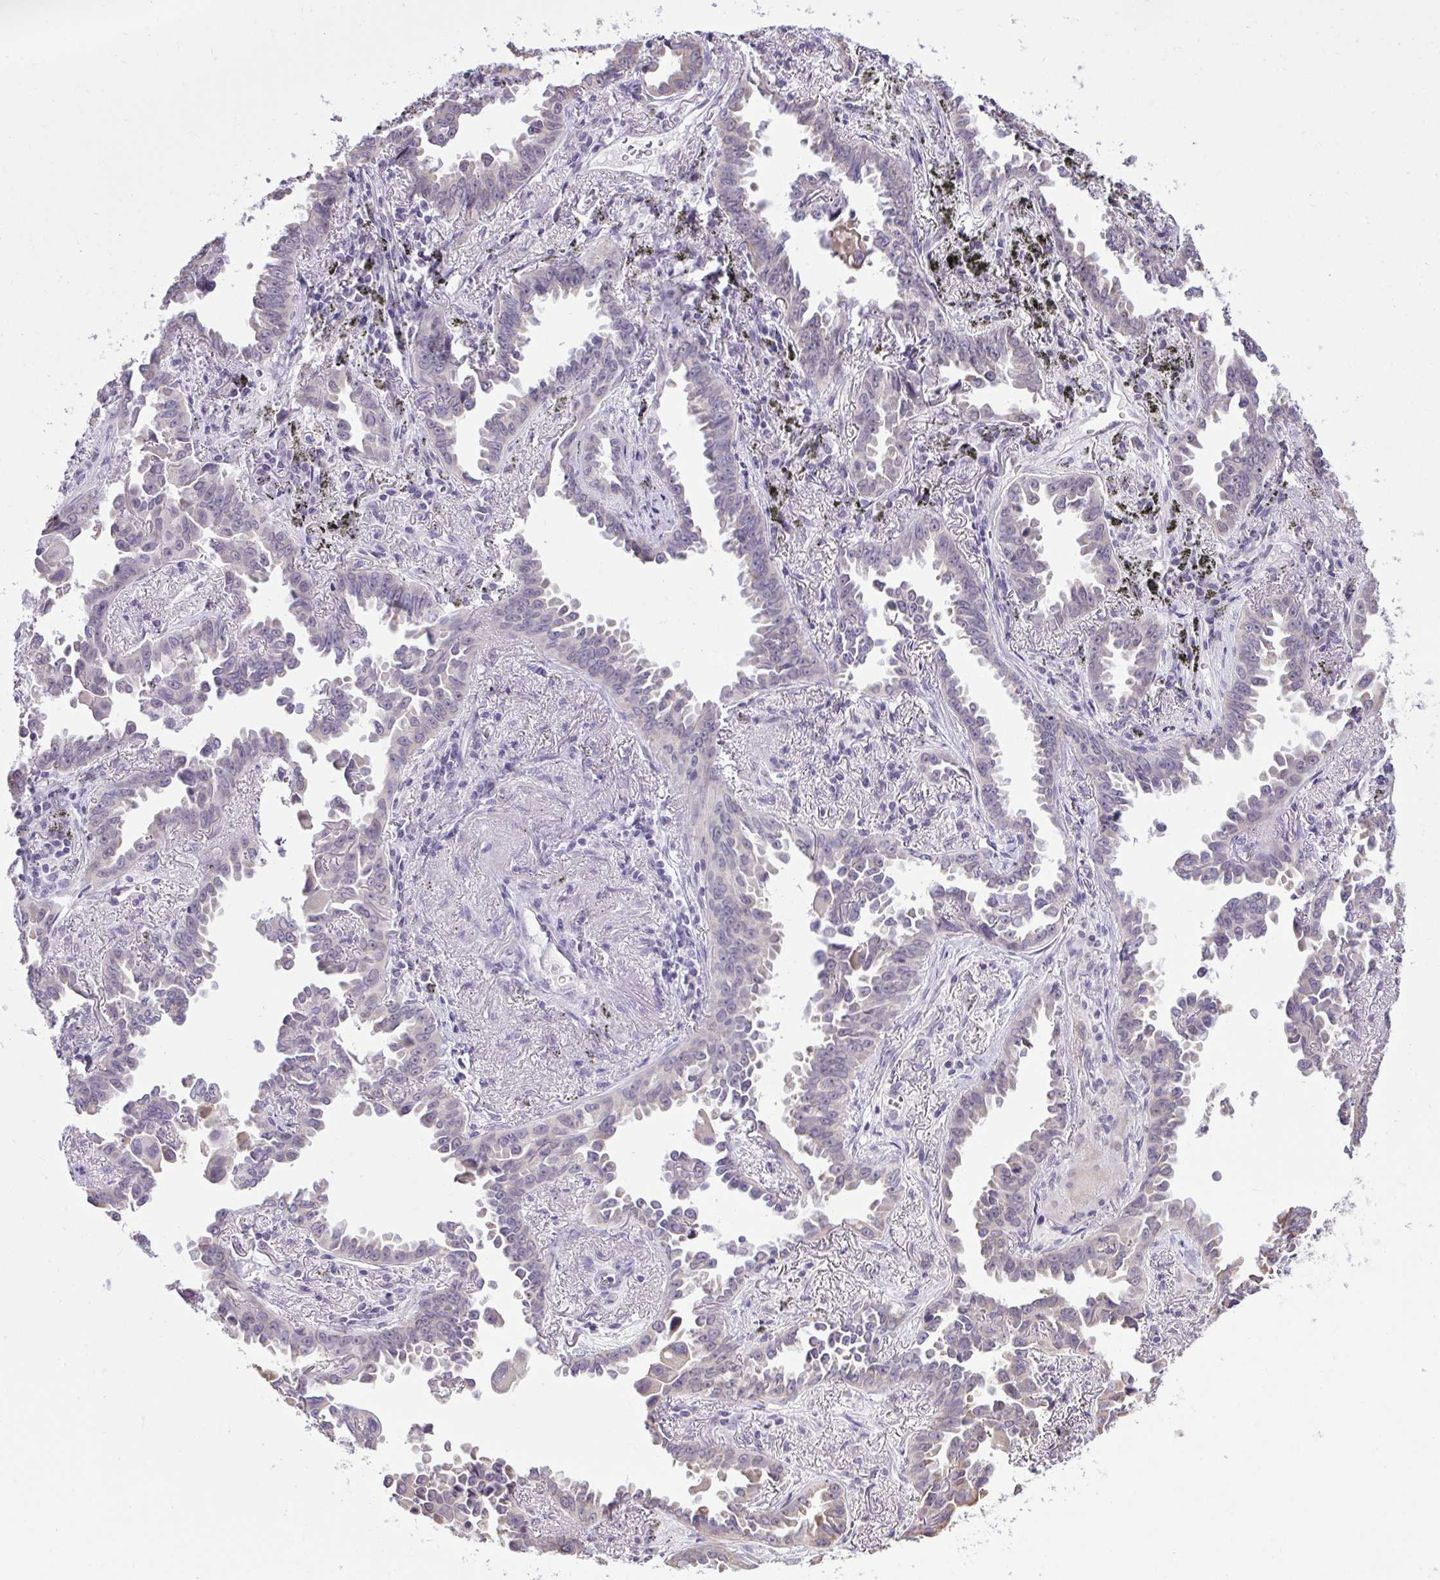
{"staining": {"intensity": "negative", "quantity": "none", "location": "none"}, "tissue": "lung cancer", "cell_type": "Tumor cells", "image_type": "cancer", "snomed": [{"axis": "morphology", "description": "Adenocarcinoma, NOS"}, {"axis": "topography", "description": "Lung"}], "caption": "Tumor cells show no significant staining in adenocarcinoma (lung). (Brightfield microscopy of DAB immunohistochemistry at high magnification).", "gene": "NPPA", "patient": {"sex": "male", "age": 68}}